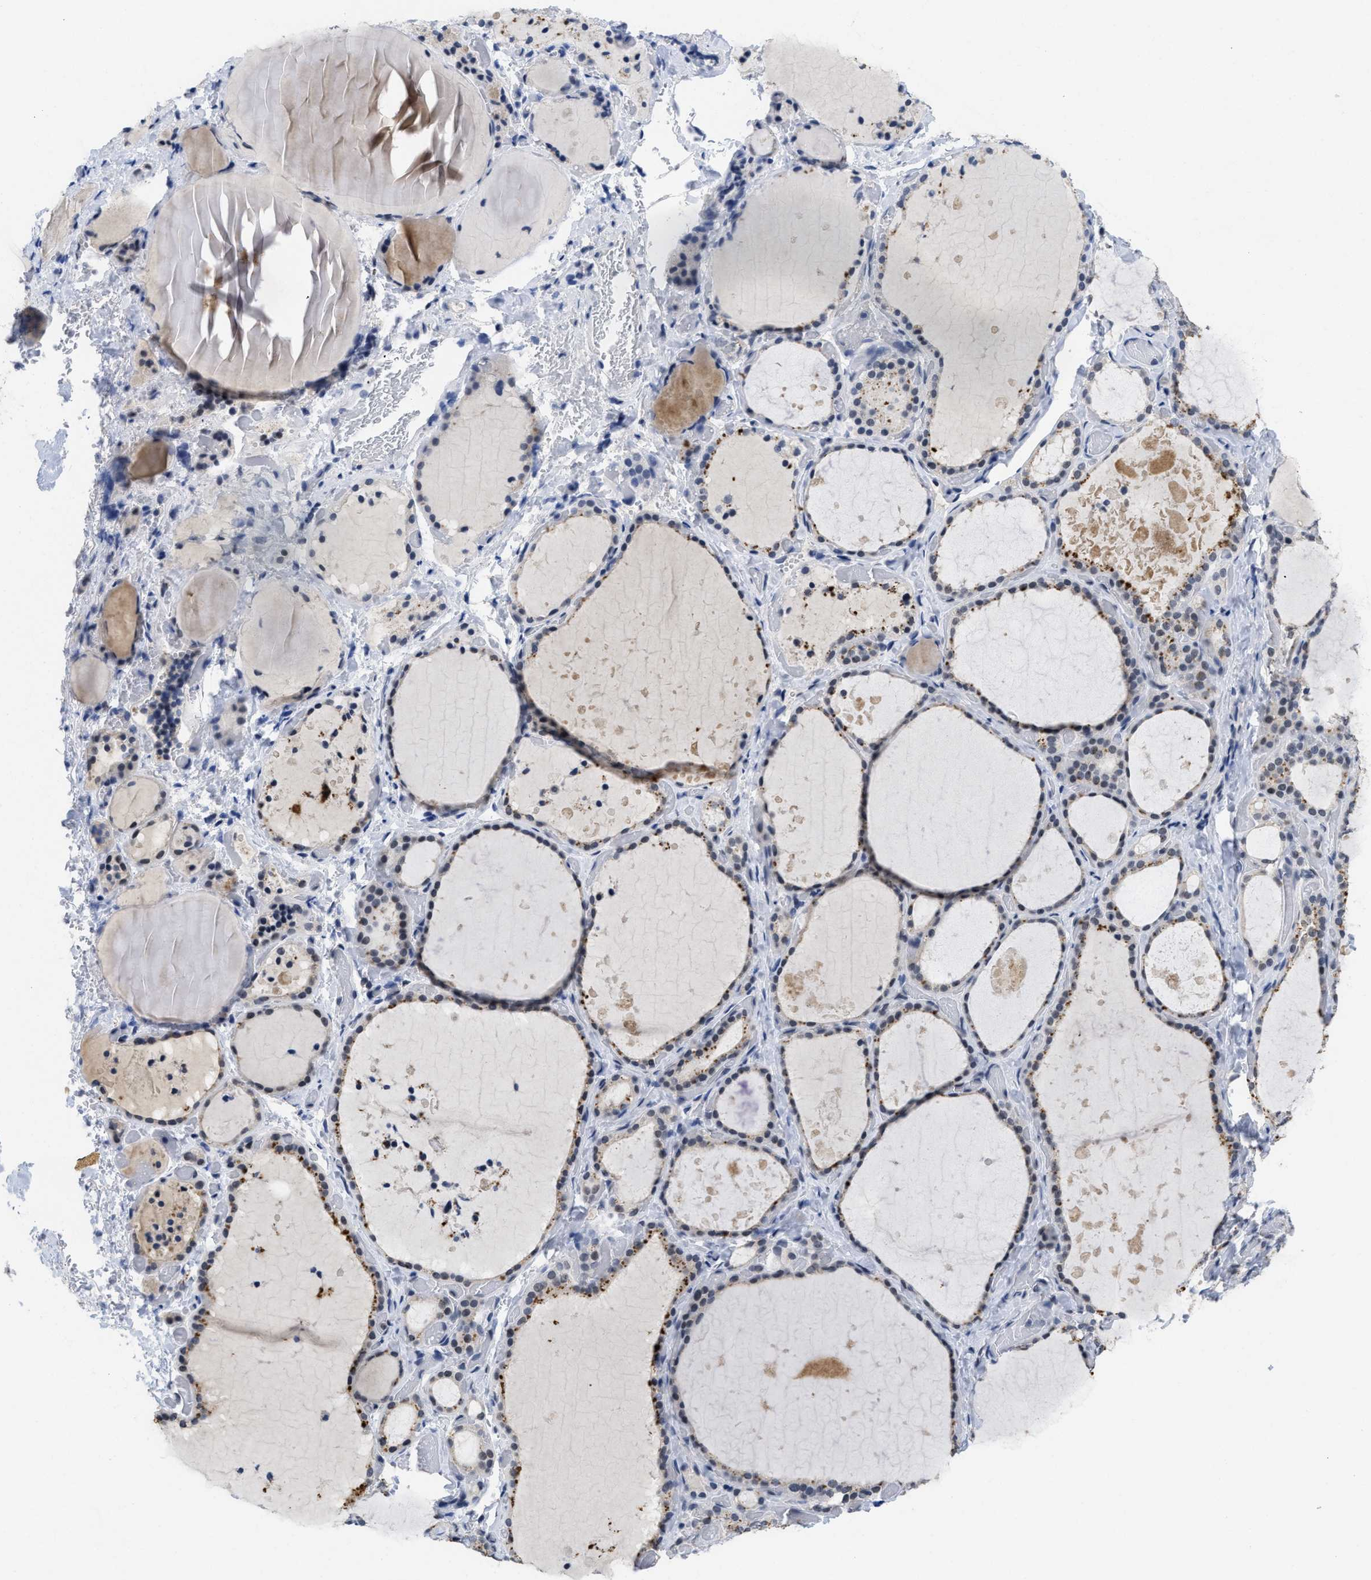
{"staining": {"intensity": "moderate", "quantity": "<25%", "location": "cytoplasmic/membranous,nuclear"}, "tissue": "thyroid gland", "cell_type": "Glandular cells", "image_type": "normal", "snomed": [{"axis": "morphology", "description": "Normal tissue, NOS"}, {"axis": "topography", "description": "Thyroid gland"}], "caption": "Thyroid gland stained with a brown dye reveals moderate cytoplasmic/membranous,nuclear positive staining in about <25% of glandular cells.", "gene": "GGNBP2", "patient": {"sex": "female", "age": 44}}